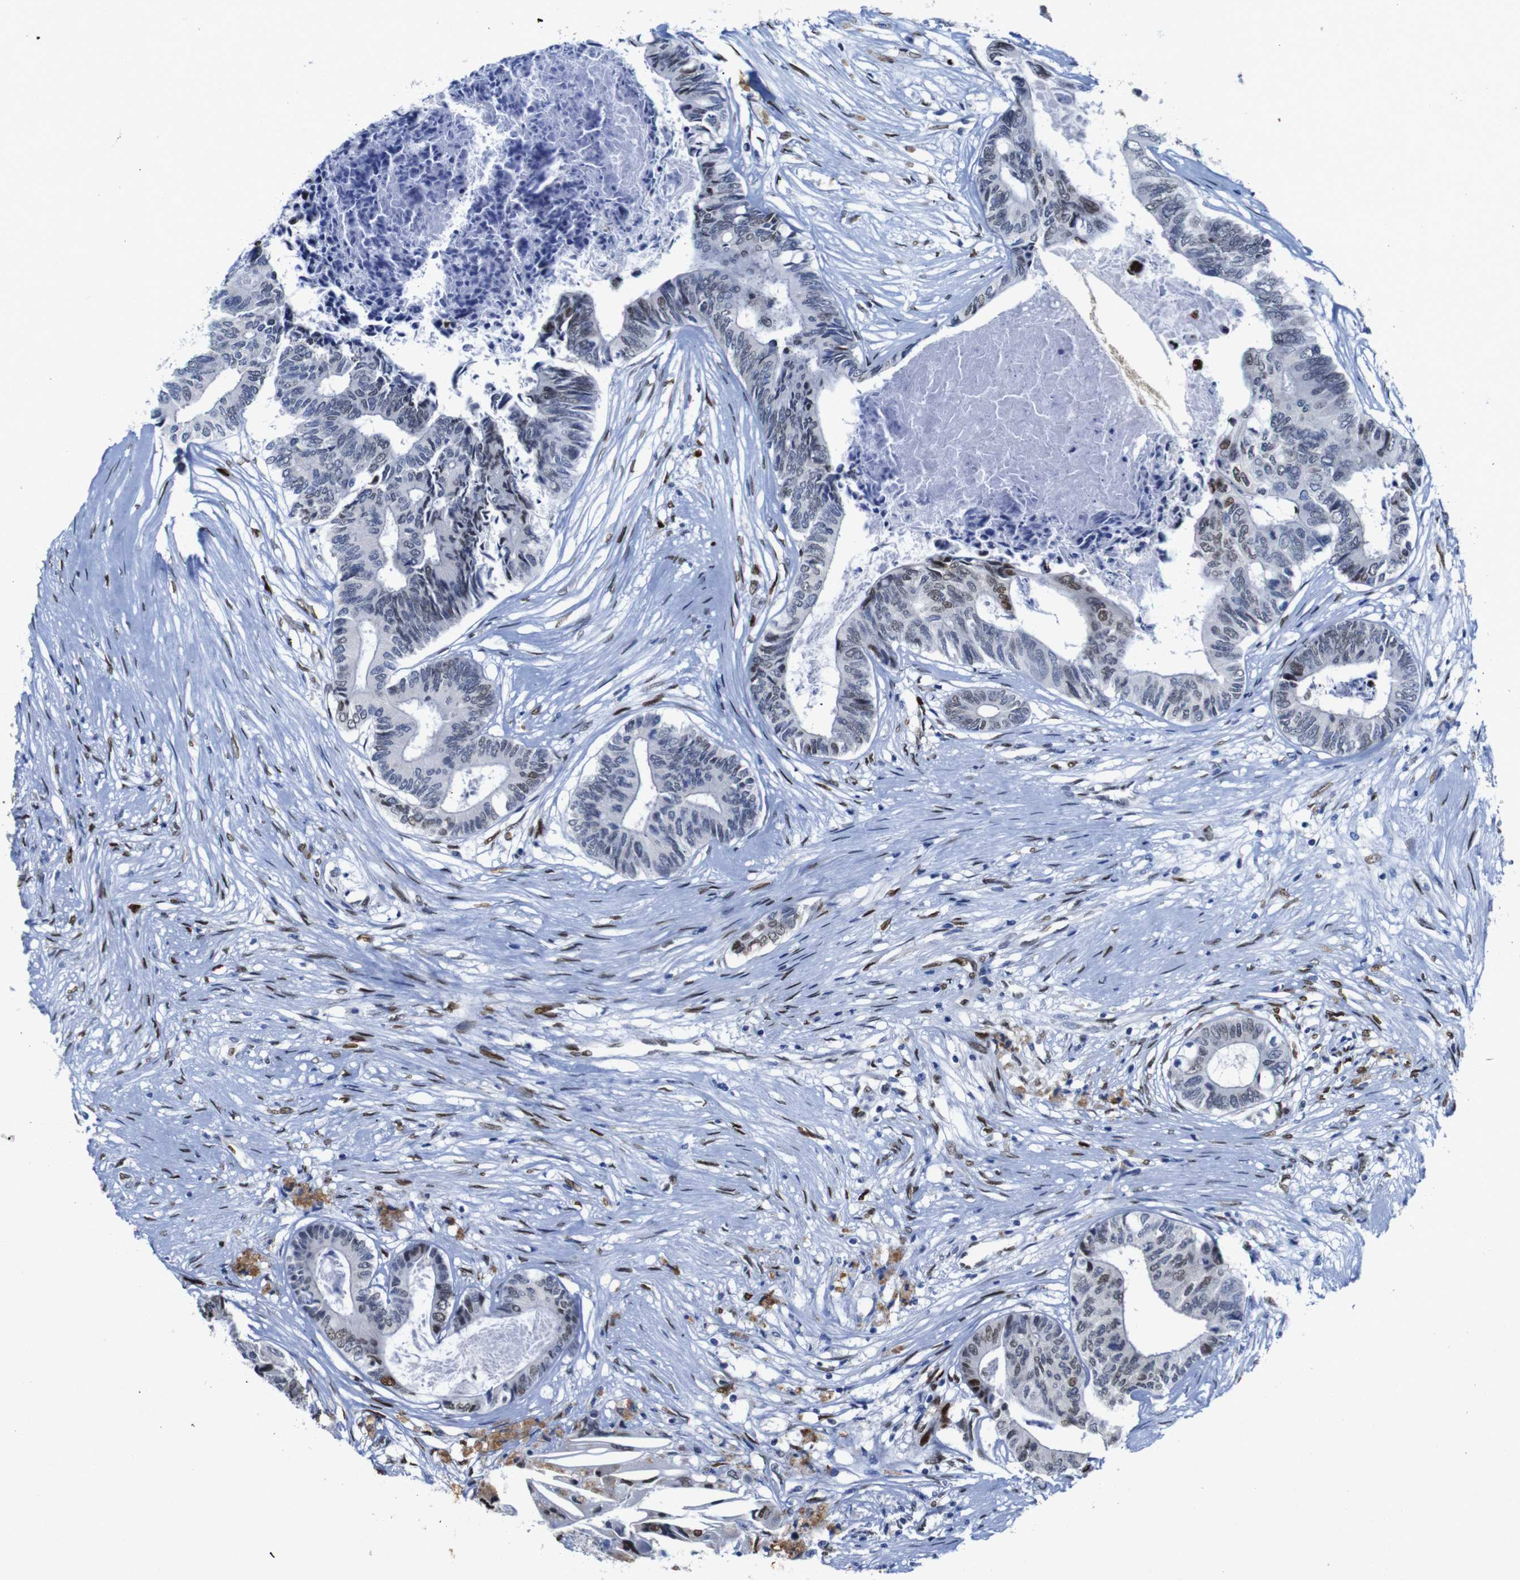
{"staining": {"intensity": "weak", "quantity": "25%-75%", "location": "nuclear"}, "tissue": "colorectal cancer", "cell_type": "Tumor cells", "image_type": "cancer", "snomed": [{"axis": "morphology", "description": "Adenocarcinoma, NOS"}, {"axis": "topography", "description": "Rectum"}], "caption": "Colorectal cancer (adenocarcinoma) stained with a protein marker displays weak staining in tumor cells.", "gene": "FOSL2", "patient": {"sex": "male", "age": 63}}